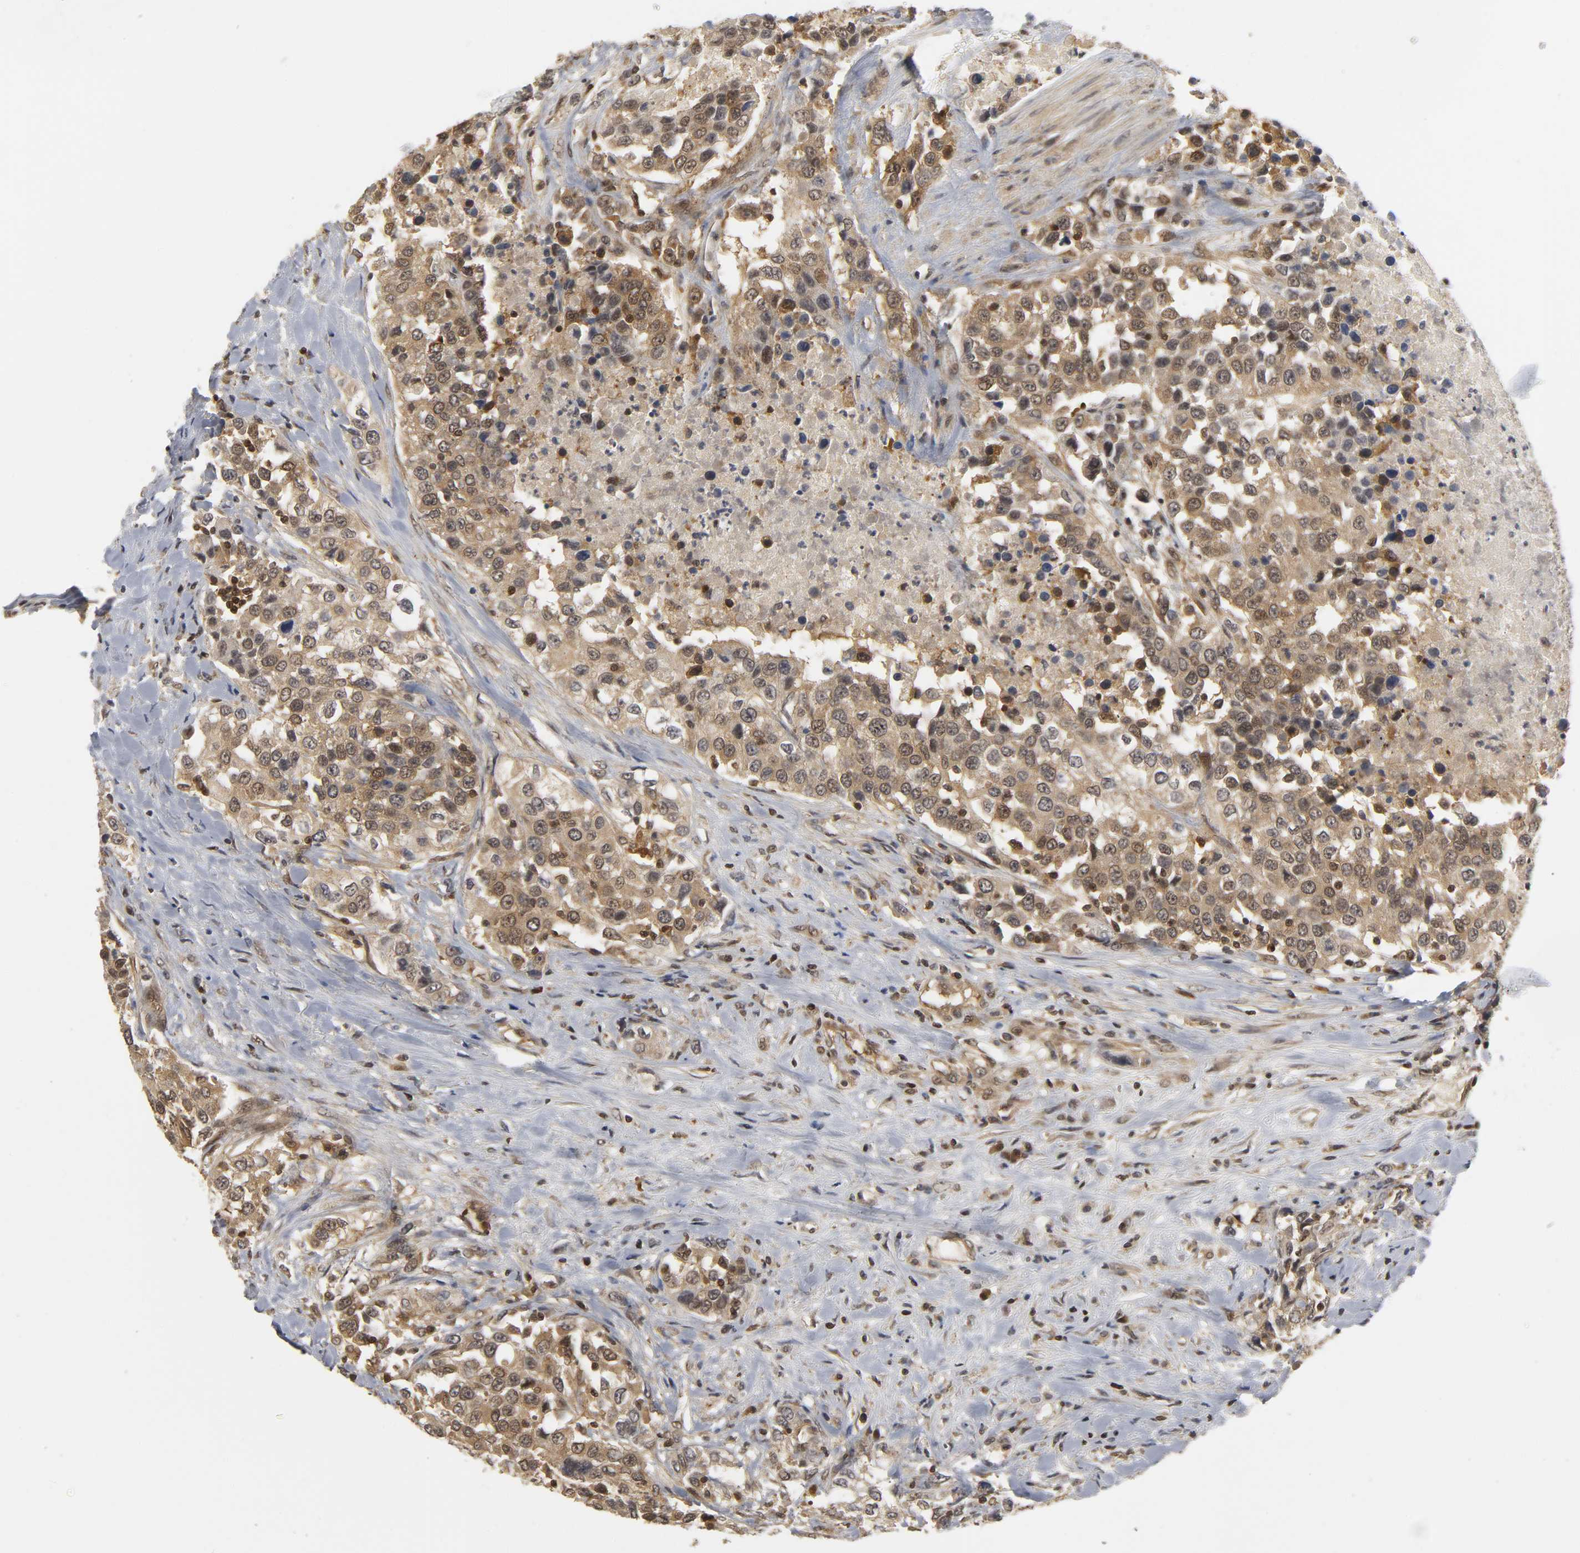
{"staining": {"intensity": "moderate", "quantity": ">75%", "location": "cytoplasmic/membranous,nuclear"}, "tissue": "urothelial cancer", "cell_type": "Tumor cells", "image_type": "cancer", "snomed": [{"axis": "morphology", "description": "Urothelial carcinoma, High grade"}, {"axis": "topography", "description": "Urinary bladder"}], "caption": "IHC image of neoplastic tissue: urothelial carcinoma (high-grade) stained using immunohistochemistry reveals medium levels of moderate protein expression localized specifically in the cytoplasmic/membranous and nuclear of tumor cells, appearing as a cytoplasmic/membranous and nuclear brown color.", "gene": "PARK7", "patient": {"sex": "female", "age": 80}}